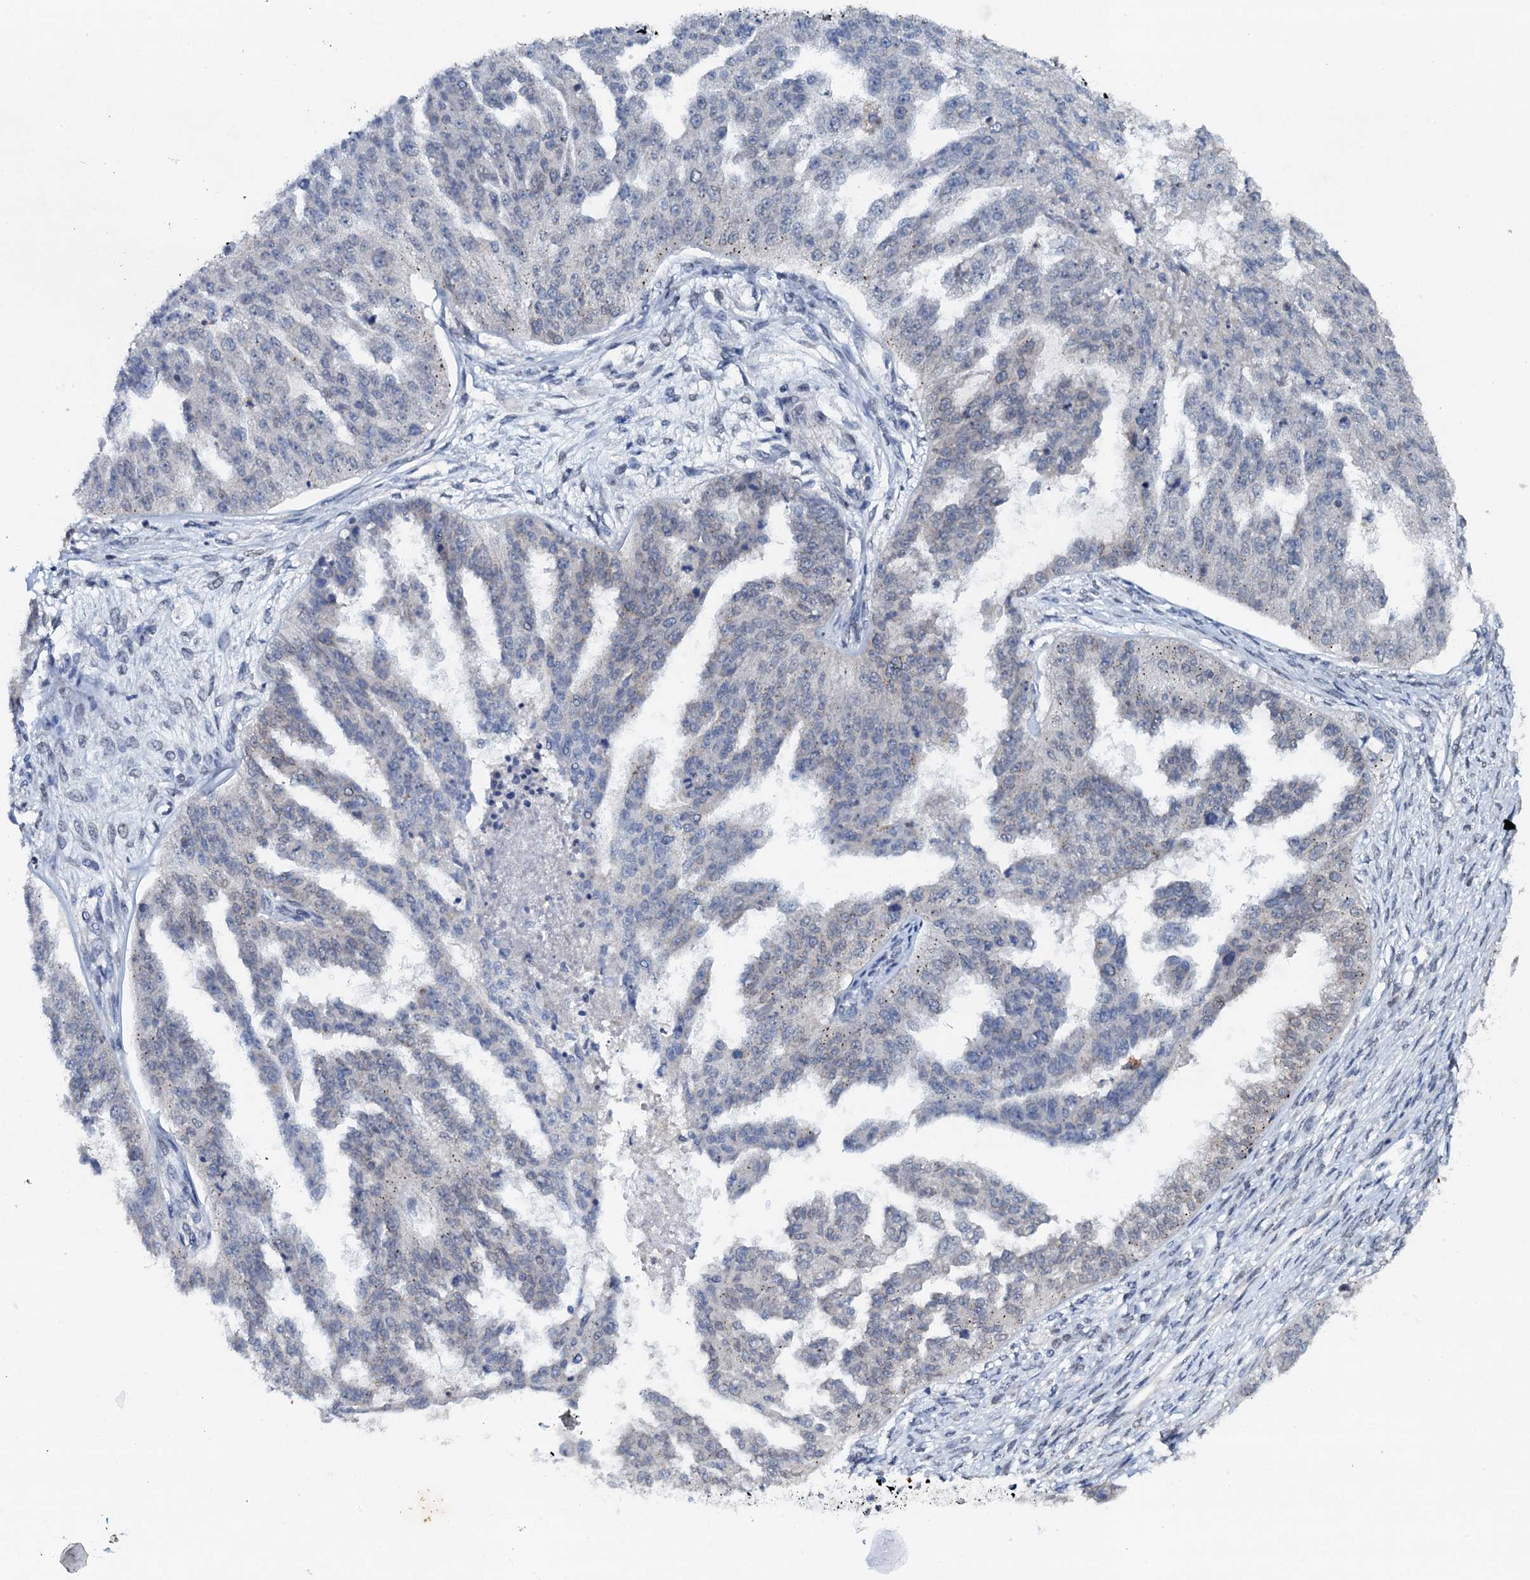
{"staining": {"intensity": "negative", "quantity": "none", "location": "none"}, "tissue": "ovarian cancer", "cell_type": "Tumor cells", "image_type": "cancer", "snomed": [{"axis": "morphology", "description": "Cystadenocarcinoma, serous, NOS"}, {"axis": "topography", "description": "Ovary"}], "caption": "IHC micrograph of neoplastic tissue: ovarian cancer (serous cystadenocarcinoma) stained with DAB shows no significant protein staining in tumor cells. (DAB IHC, high magnification).", "gene": "SNTA1", "patient": {"sex": "female", "age": 58}}